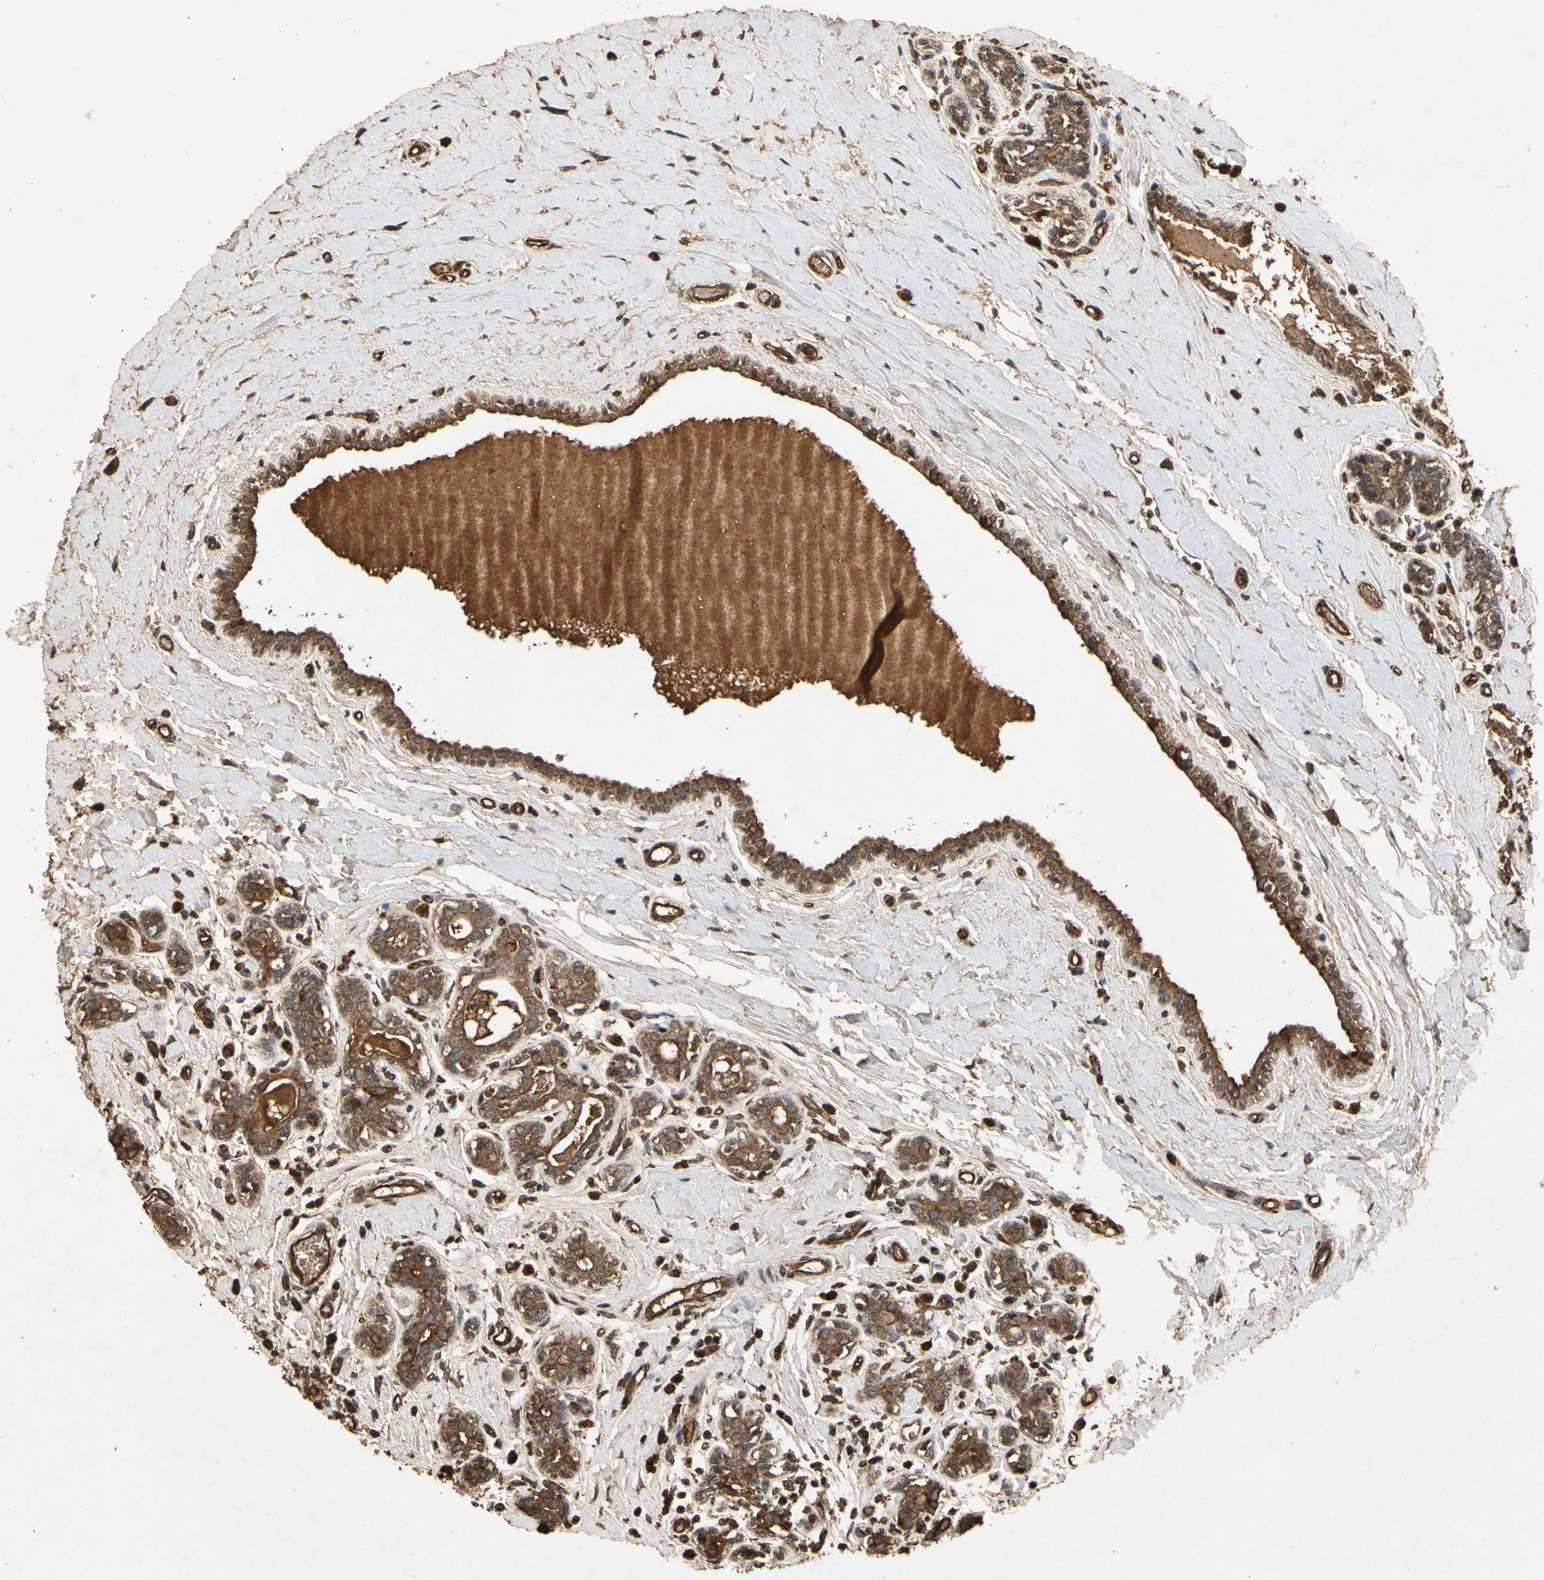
{"staining": {"intensity": "strong", "quantity": ">75%", "location": "cytoplasmic/membranous"}, "tissue": "breast cancer", "cell_type": "Tumor cells", "image_type": "cancer", "snomed": [{"axis": "morphology", "description": "Normal tissue, NOS"}, {"axis": "morphology", "description": "Duct carcinoma"}, {"axis": "topography", "description": "Breast"}], "caption": "Immunohistochemical staining of breast cancer (infiltrating ductal carcinoma) demonstrates strong cytoplasmic/membranous protein expression in about >75% of tumor cells.", "gene": "TXN2", "patient": {"sex": "female", "age": 40}}